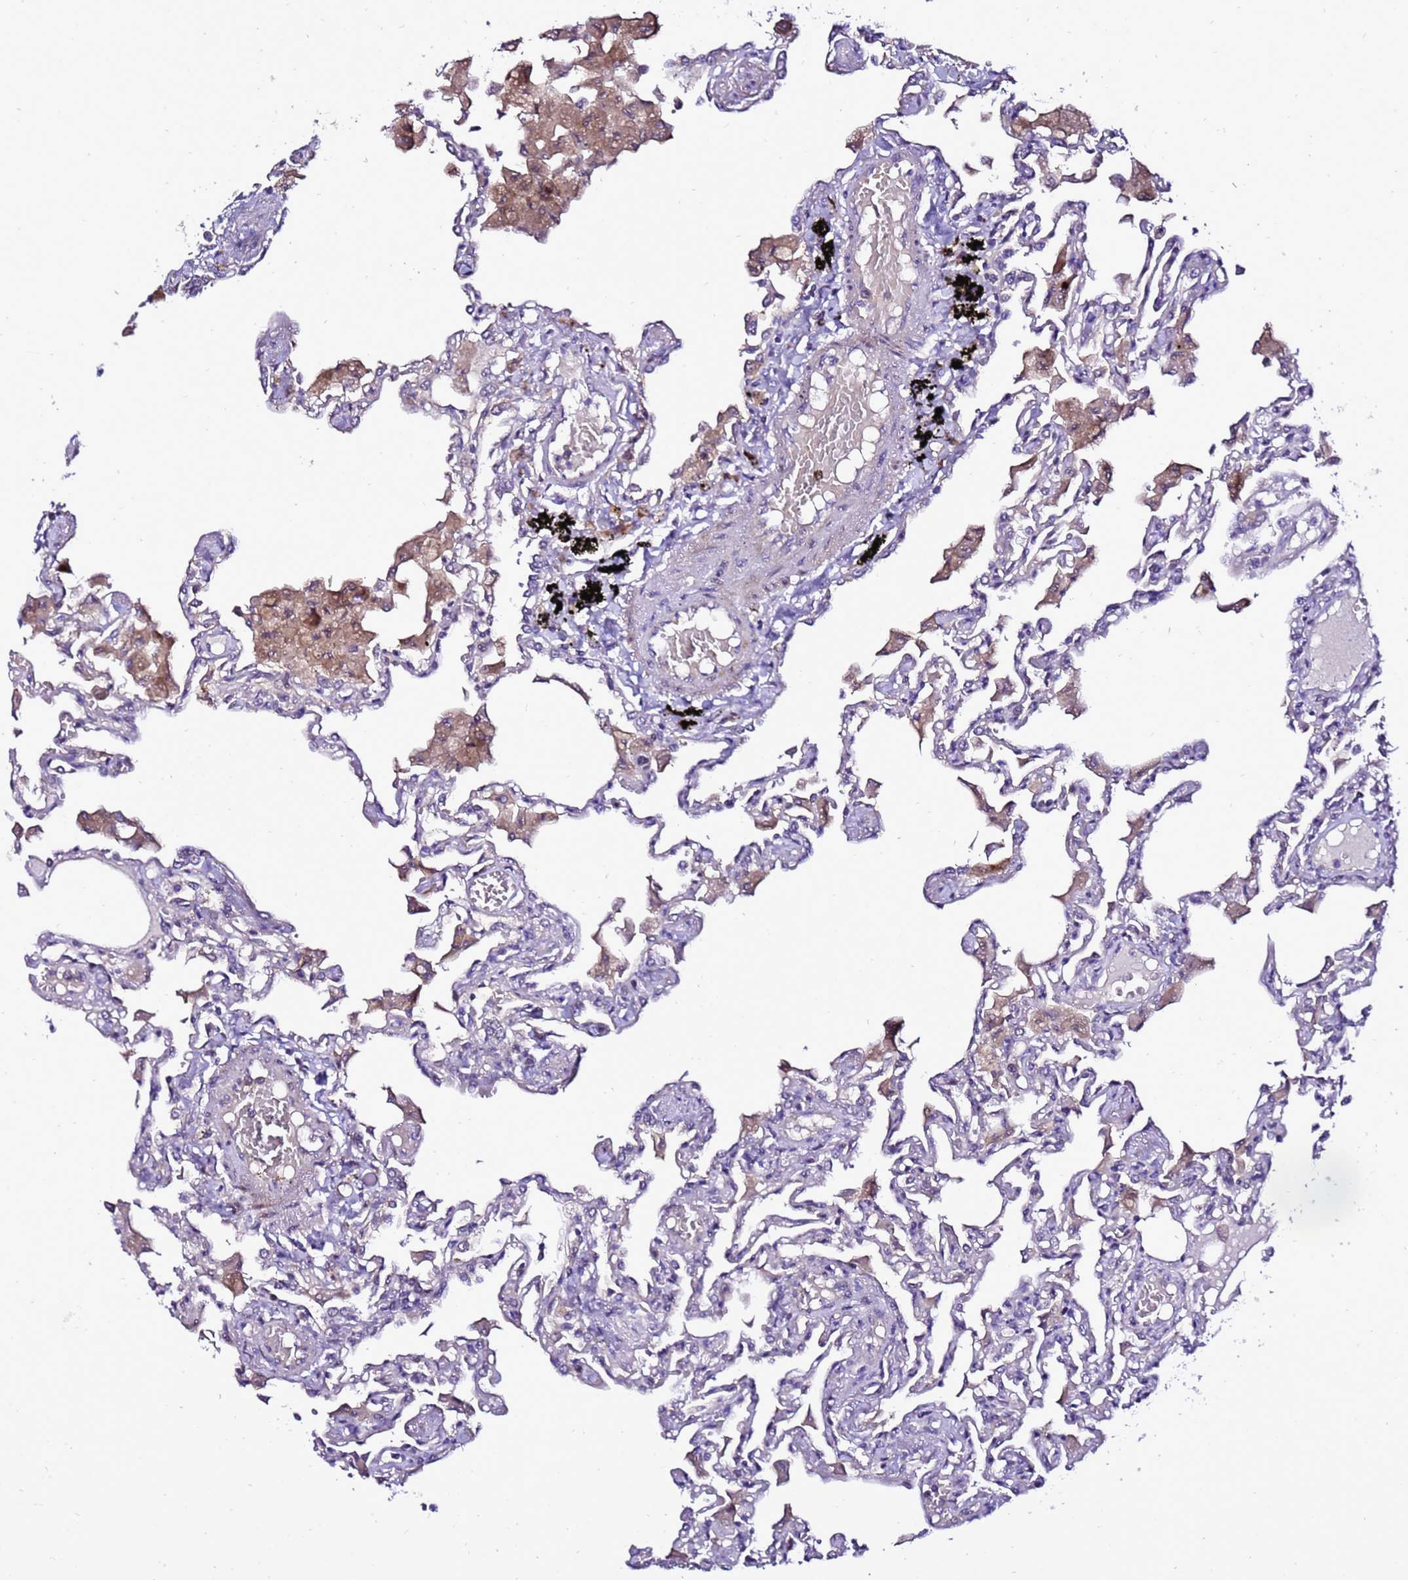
{"staining": {"intensity": "negative", "quantity": "none", "location": "none"}, "tissue": "lung", "cell_type": "Alveolar cells", "image_type": "normal", "snomed": [{"axis": "morphology", "description": "Normal tissue, NOS"}, {"axis": "topography", "description": "Bronchus"}, {"axis": "topography", "description": "Lung"}], "caption": "High power microscopy histopathology image of an IHC photomicrograph of unremarkable lung, revealing no significant positivity in alveolar cells. (Brightfield microscopy of DAB (3,3'-diaminobenzidine) IHC at high magnification).", "gene": "C19orf47", "patient": {"sex": "female", "age": 49}}